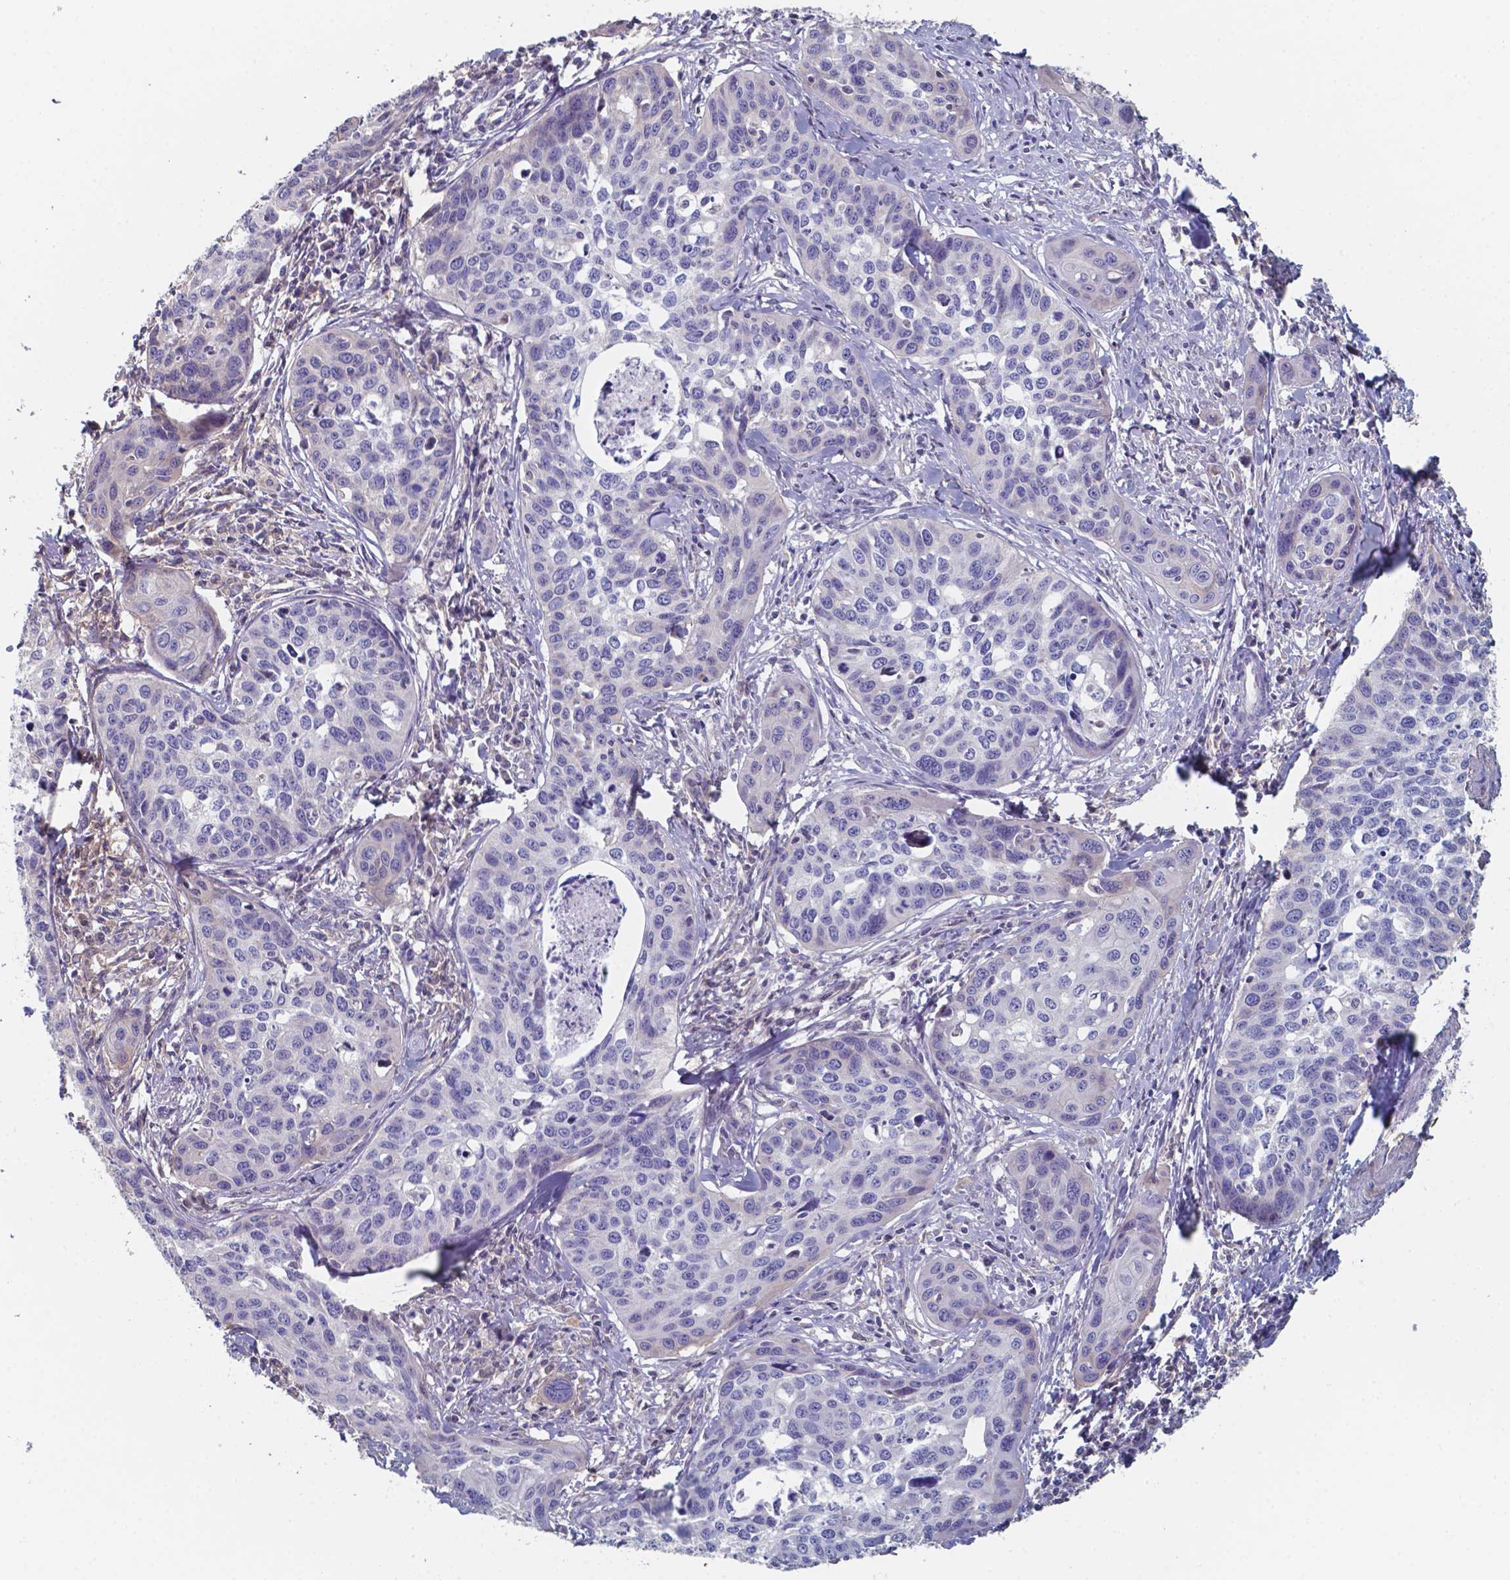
{"staining": {"intensity": "negative", "quantity": "none", "location": "none"}, "tissue": "cervical cancer", "cell_type": "Tumor cells", "image_type": "cancer", "snomed": [{"axis": "morphology", "description": "Squamous cell carcinoma, NOS"}, {"axis": "topography", "description": "Cervix"}], "caption": "A photomicrograph of cervical cancer (squamous cell carcinoma) stained for a protein reveals no brown staining in tumor cells.", "gene": "BTBD17", "patient": {"sex": "female", "age": 31}}